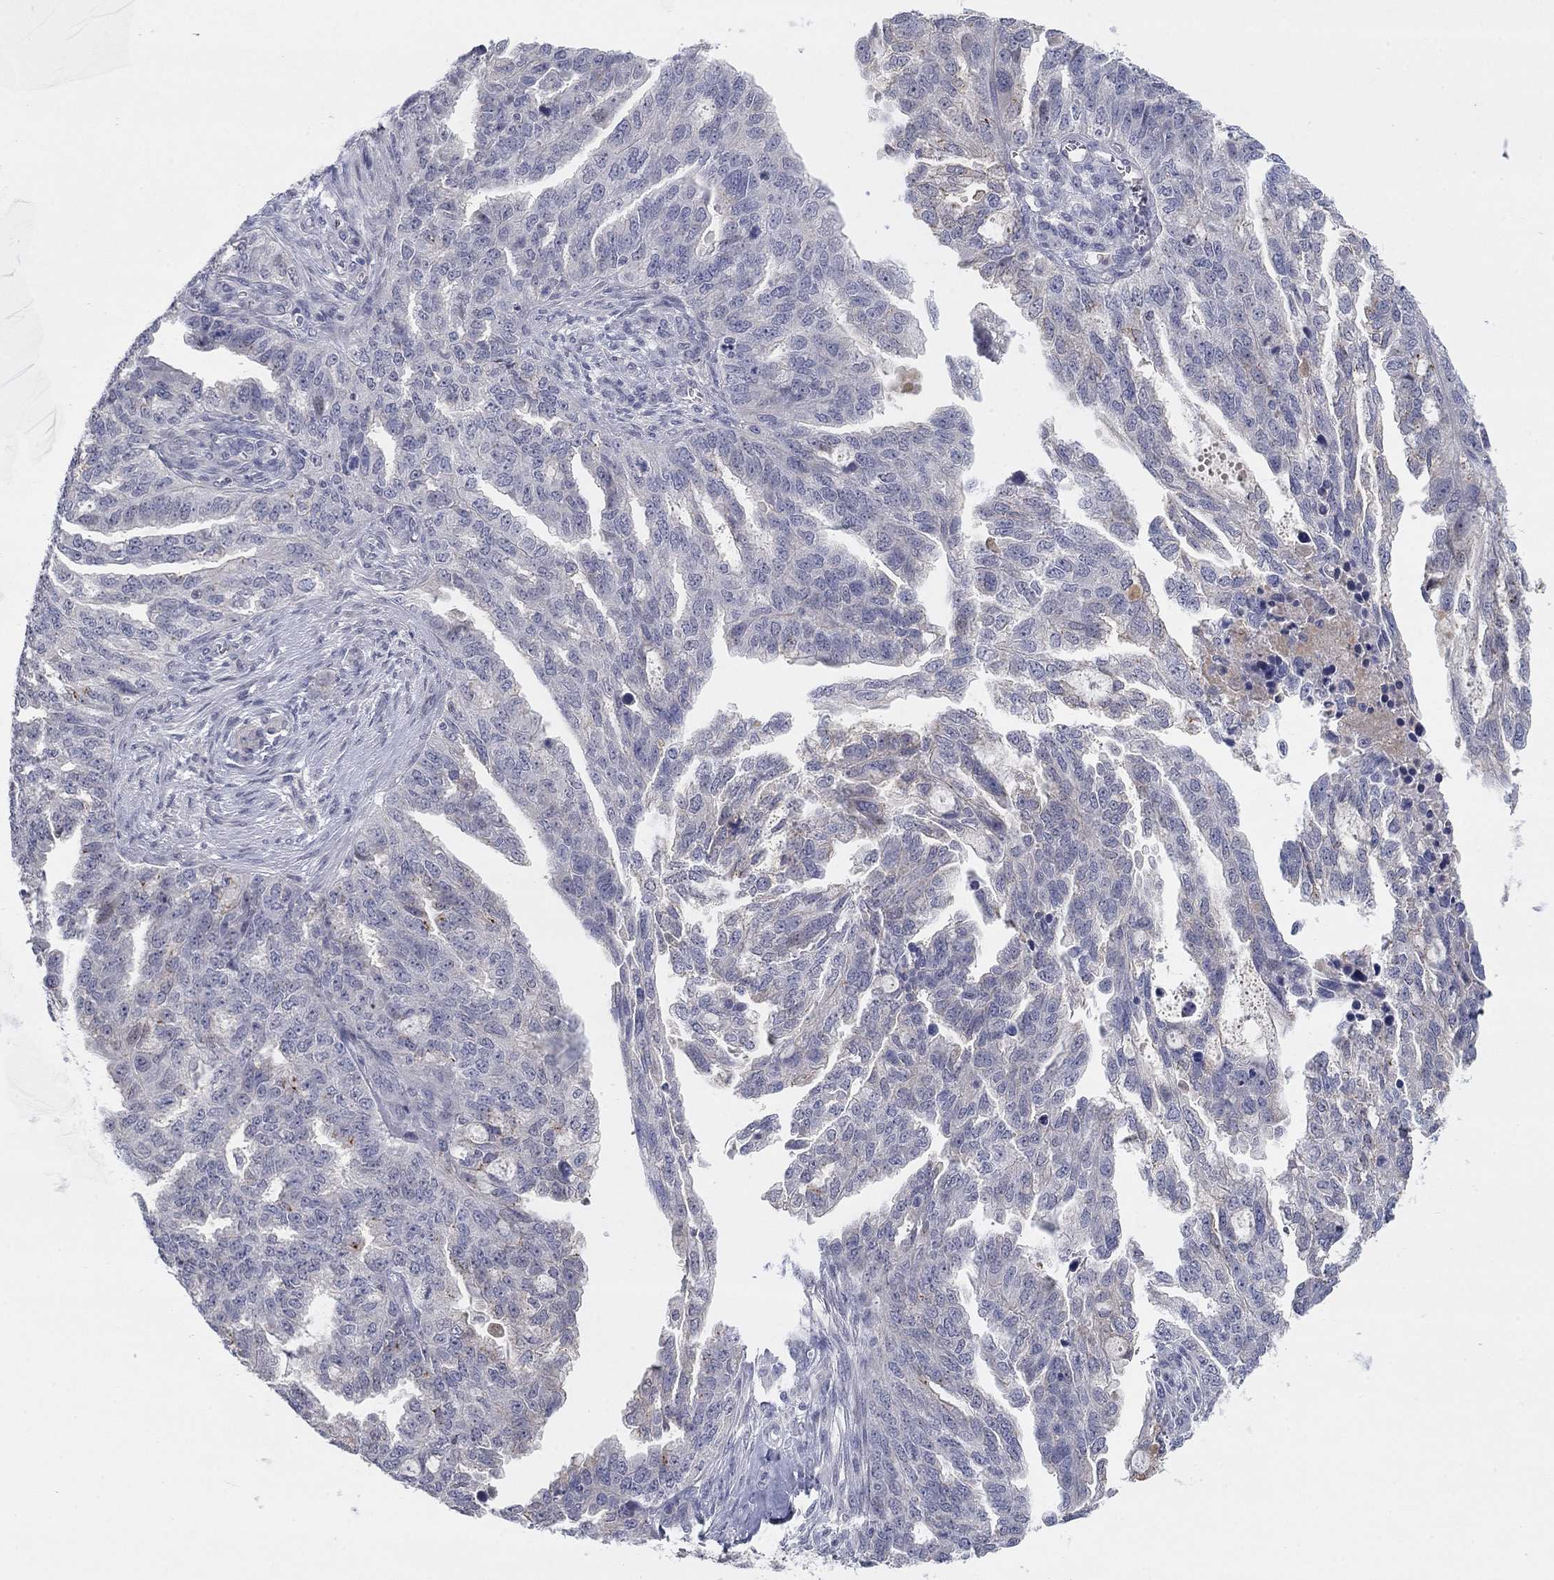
{"staining": {"intensity": "negative", "quantity": "none", "location": "none"}, "tissue": "ovarian cancer", "cell_type": "Tumor cells", "image_type": "cancer", "snomed": [{"axis": "morphology", "description": "Cystadenocarcinoma, serous, NOS"}, {"axis": "topography", "description": "Ovary"}], "caption": "There is no significant positivity in tumor cells of ovarian cancer (serous cystadenocarcinoma).", "gene": "AMN1", "patient": {"sex": "female", "age": 51}}